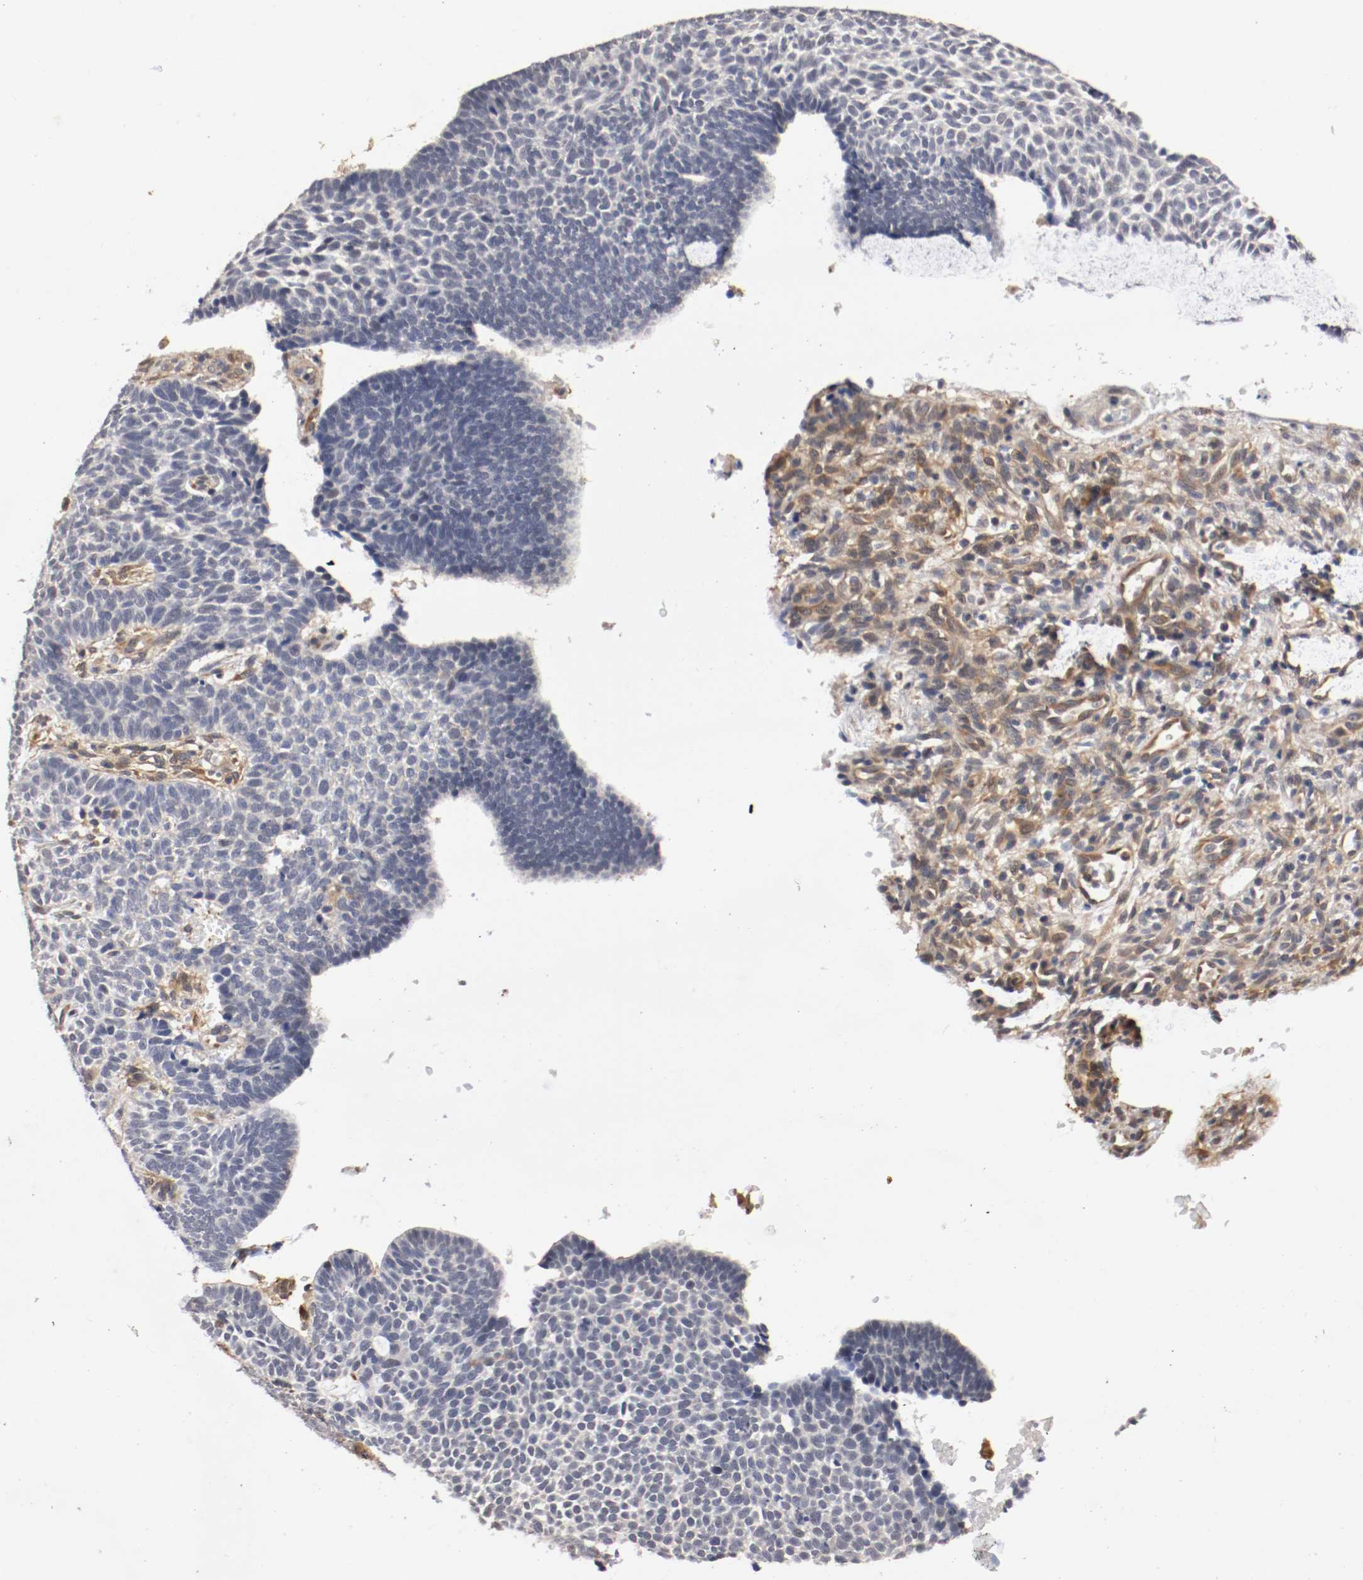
{"staining": {"intensity": "negative", "quantity": "none", "location": "none"}, "tissue": "skin cancer", "cell_type": "Tumor cells", "image_type": "cancer", "snomed": [{"axis": "morphology", "description": "Normal tissue, NOS"}, {"axis": "morphology", "description": "Basal cell carcinoma"}, {"axis": "topography", "description": "Skin"}], "caption": "Human skin cancer stained for a protein using immunohistochemistry shows no staining in tumor cells.", "gene": "RBM23", "patient": {"sex": "male", "age": 87}}